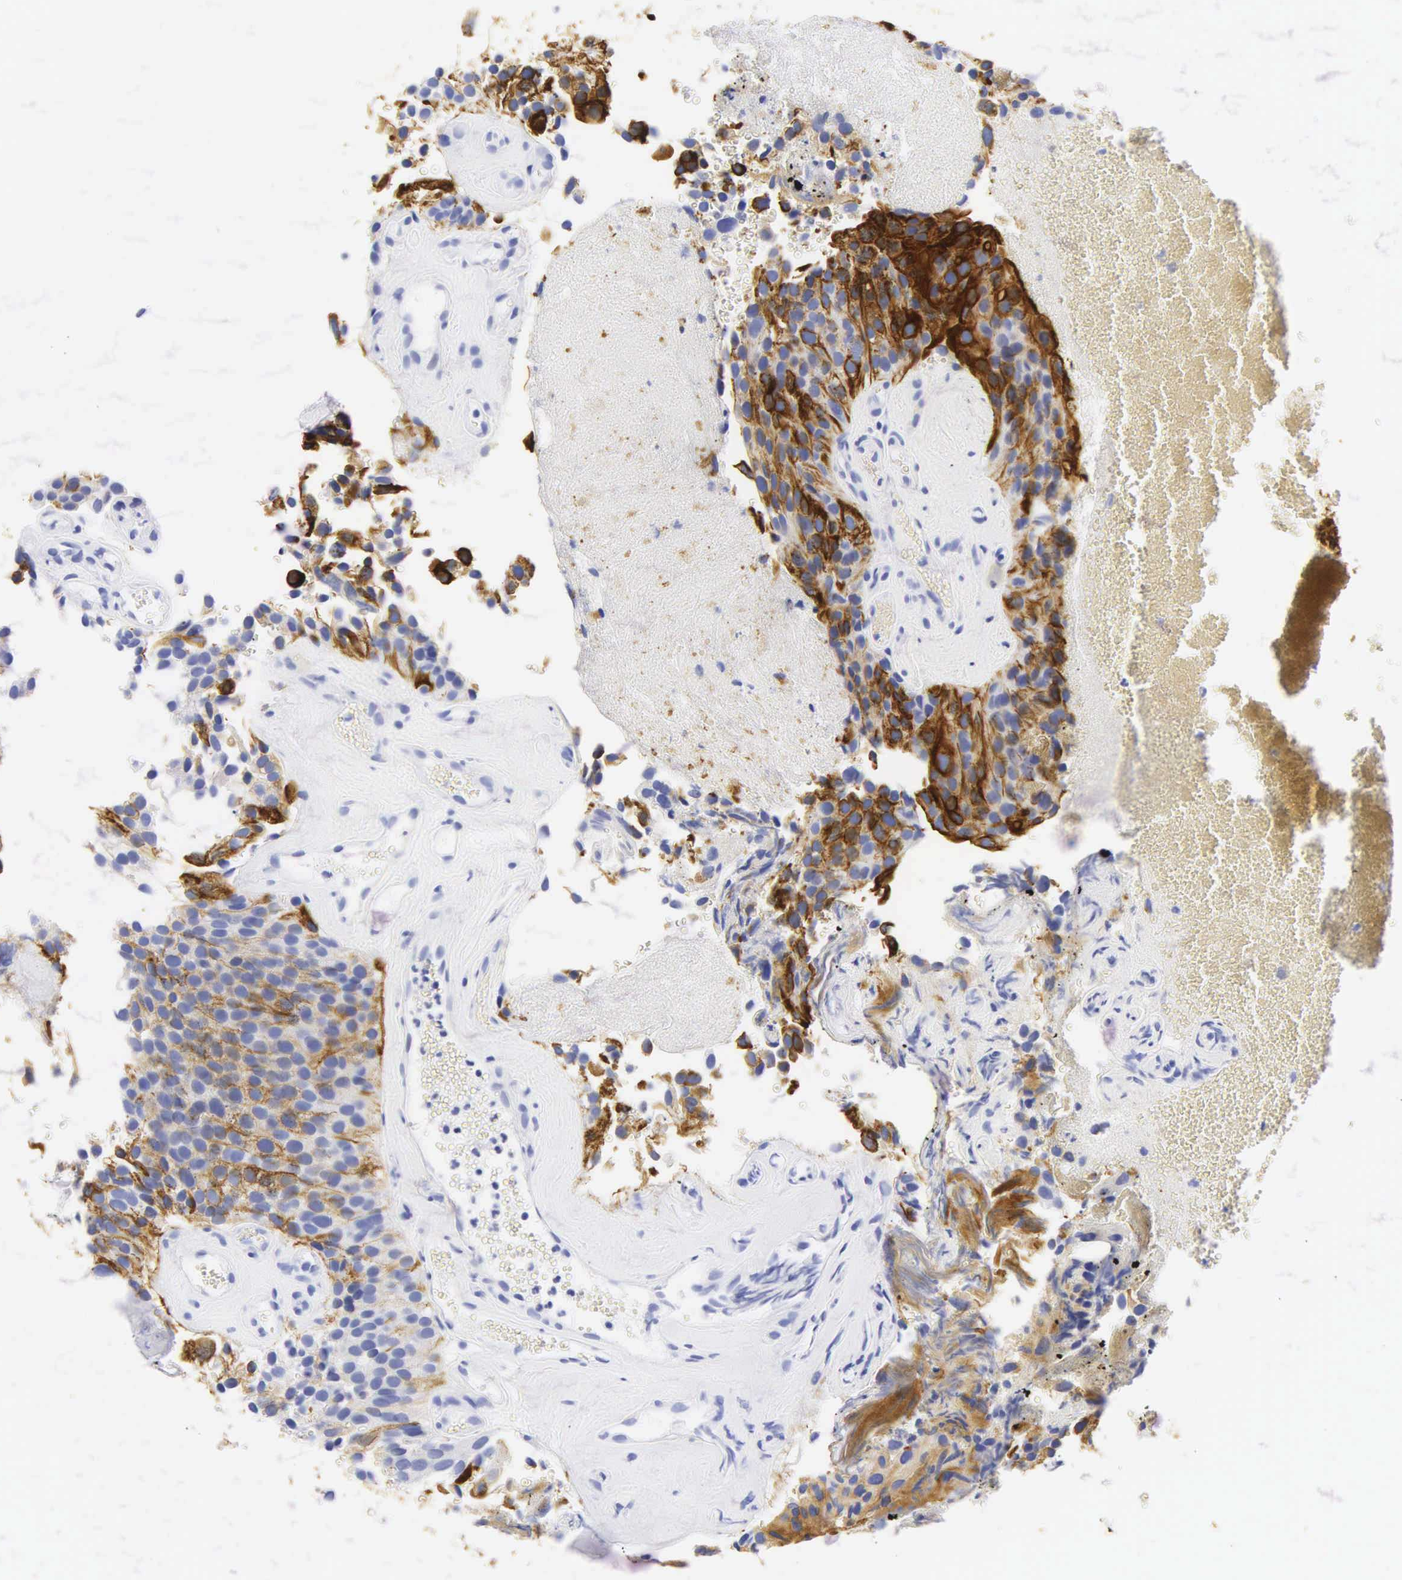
{"staining": {"intensity": "strong", "quantity": ">75%", "location": "cytoplasmic/membranous"}, "tissue": "urothelial cancer", "cell_type": "Tumor cells", "image_type": "cancer", "snomed": [{"axis": "morphology", "description": "Urothelial carcinoma, High grade"}, {"axis": "topography", "description": "Urinary bladder"}], "caption": "A high-resolution histopathology image shows immunohistochemistry (IHC) staining of urothelial carcinoma (high-grade), which reveals strong cytoplasmic/membranous expression in approximately >75% of tumor cells.", "gene": "KRT20", "patient": {"sex": "male", "age": 72}}